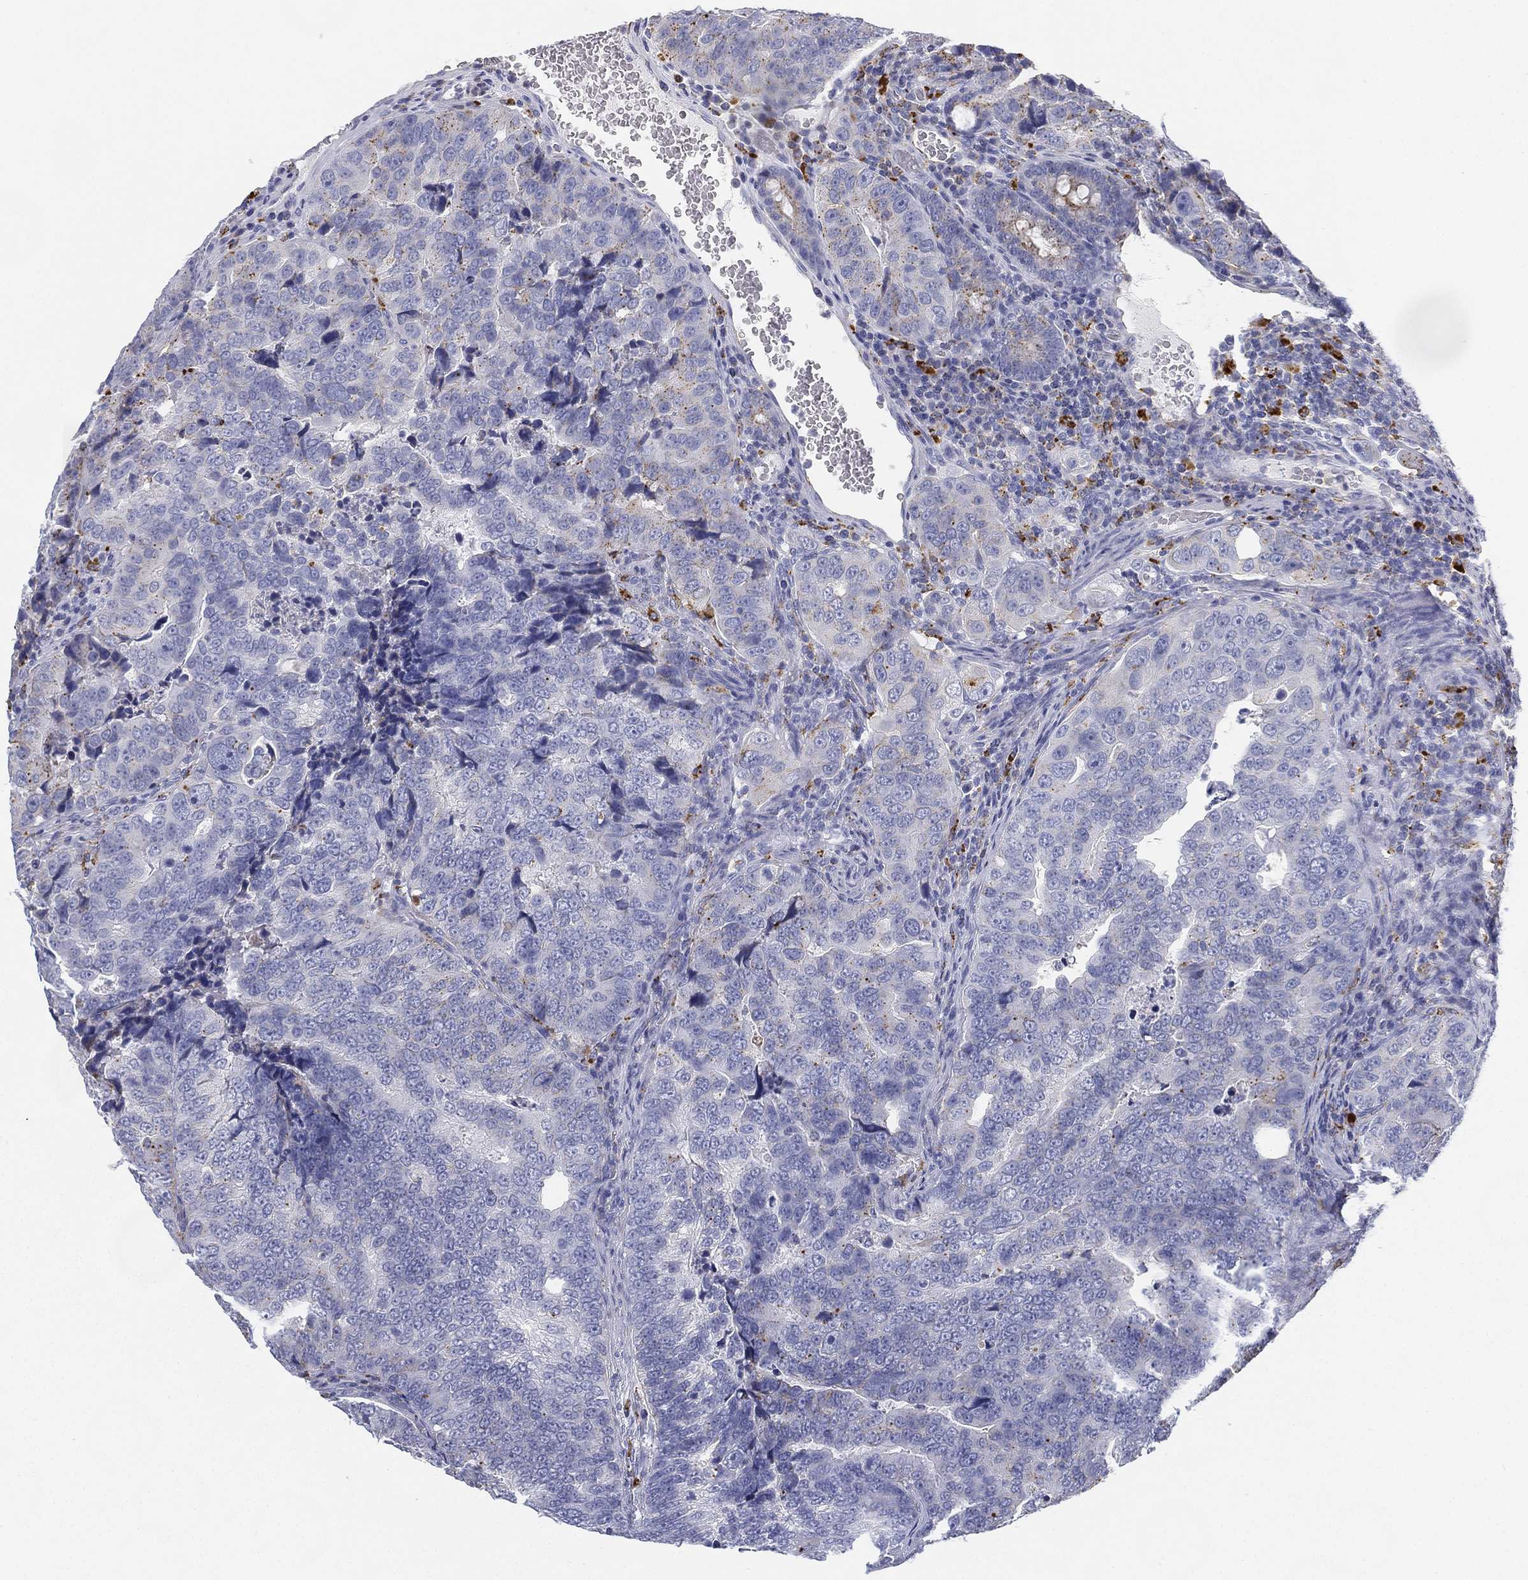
{"staining": {"intensity": "negative", "quantity": "none", "location": "none"}, "tissue": "colorectal cancer", "cell_type": "Tumor cells", "image_type": "cancer", "snomed": [{"axis": "morphology", "description": "Adenocarcinoma, NOS"}, {"axis": "topography", "description": "Colon"}], "caption": "Human colorectal cancer (adenocarcinoma) stained for a protein using immunohistochemistry exhibits no expression in tumor cells.", "gene": "NPC2", "patient": {"sex": "female", "age": 72}}